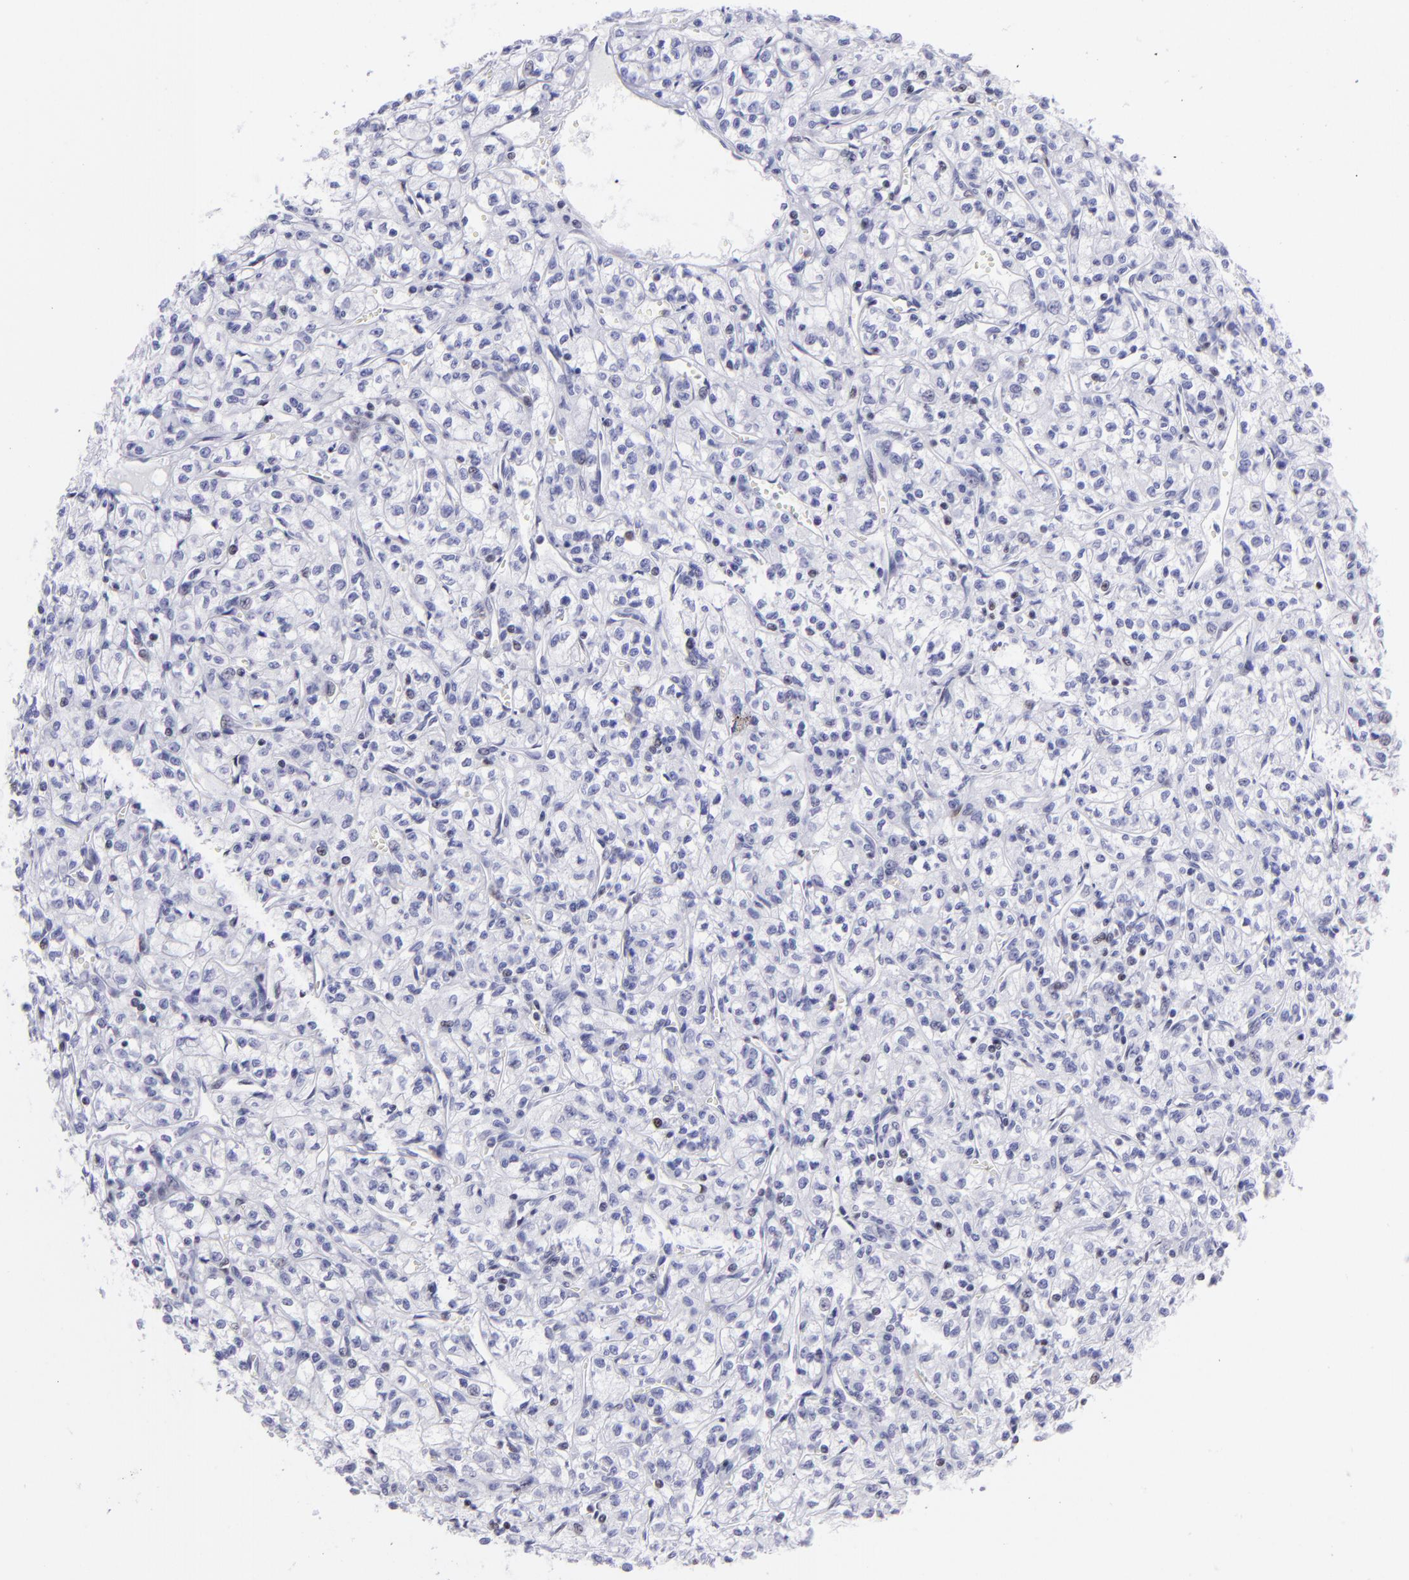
{"staining": {"intensity": "negative", "quantity": "none", "location": "none"}, "tissue": "renal cancer", "cell_type": "Tumor cells", "image_type": "cancer", "snomed": [{"axis": "morphology", "description": "Adenocarcinoma, NOS"}, {"axis": "topography", "description": "Kidney"}], "caption": "This photomicrograph is of renal cancer stained with immunohistochemistry to label a protein in brown with the nuclei are counter-stained blue. There is no staining in tumor cells.", "gene": "ETS1", "patient": {"sex": "male", "age": 61}}